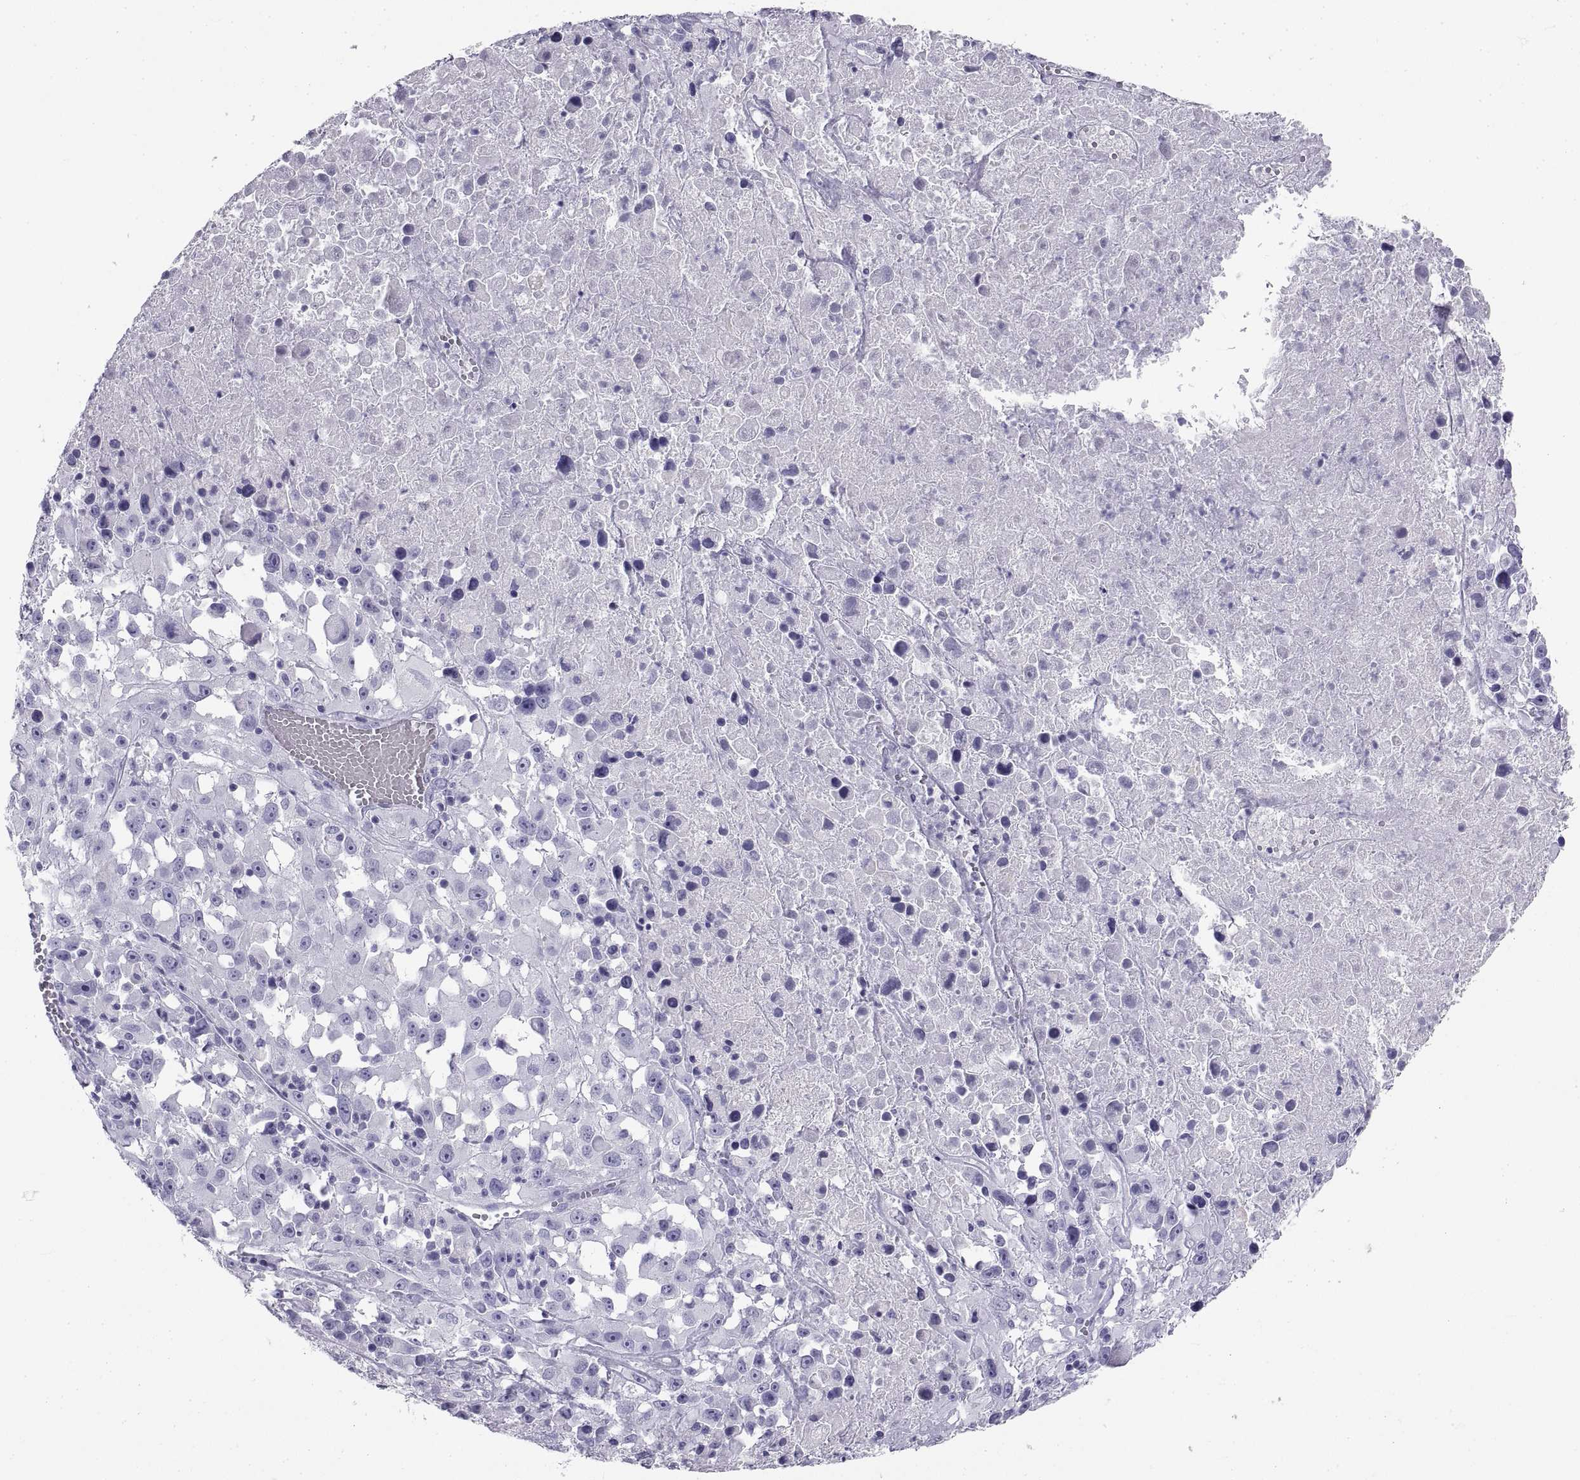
{"staining": {"intensity": "negative", "quantity": "none", "location": "none"}, "tissue": "melanoma", "cell_type": "Tumor cells", "image_type": "cancer", "snomed": [{"axis": "morphology", "description": "Malignant melanoma, Metastatic site"}, {"axis": "topography", "description": "Lymph node"}], "caption": "The image reveals no significant expression in tumor cells of malignant melanoma (metastatic site).", "gene": "RLBP1", "patient": {"sex": "male", "age": 50}}